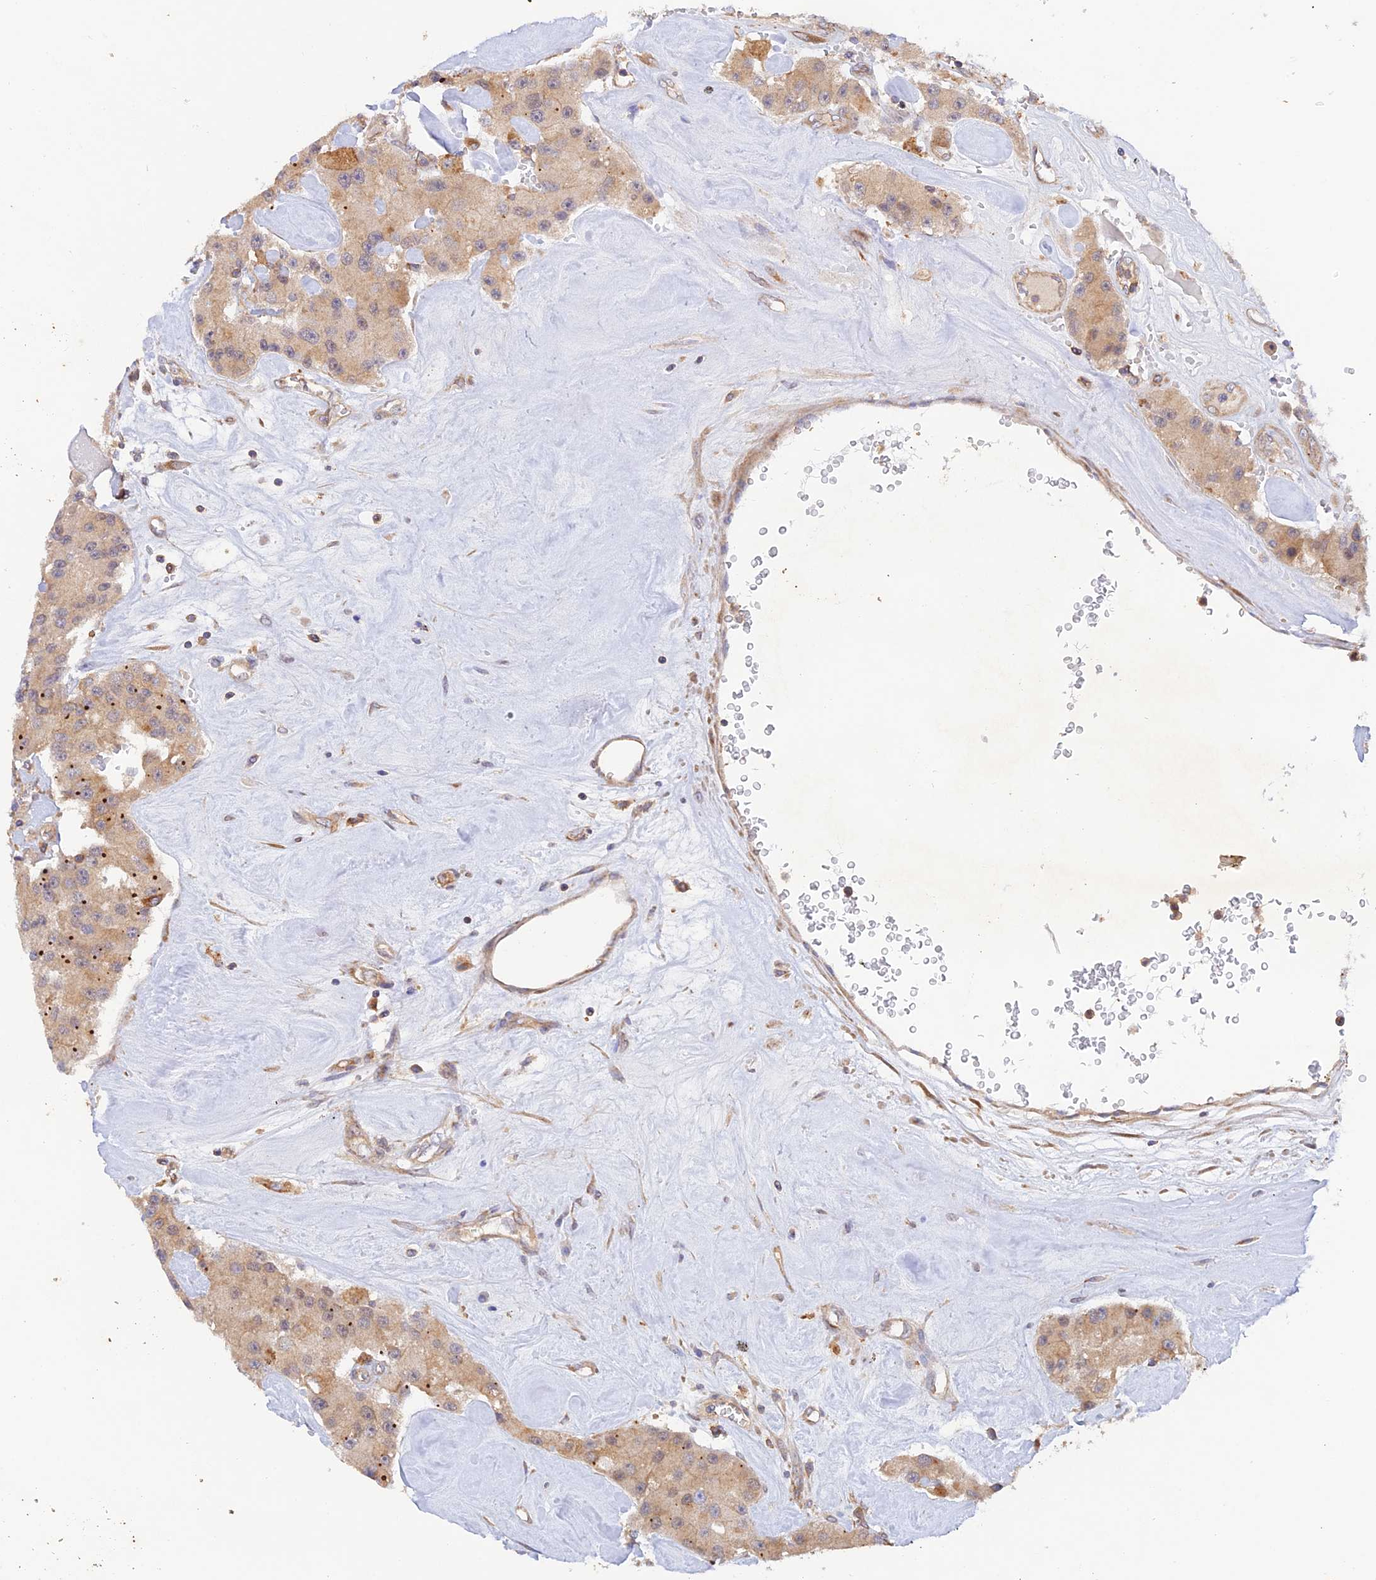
{"staining": {"intensity": "weak", "quantity": ">75%", "location": "cytoplasmic/membranous"}, "tissue": "carcinoid", "cell_type": "Tumor cells", "image_type": "cancer", "snomed": [{"axis": "morphology", "description": "Carcinoid, malignant, NOS"}, {"axis": "topography", "description": "Pancreas"}], "caption": "This is a photomicrograph of immunohistochemistry staining of carcinoid, which shows weak positivity in the cytoplasmic/membranous of tumor cells.", "gene": "MYO9A", "patient": {"sex": "male", "age": 41}}